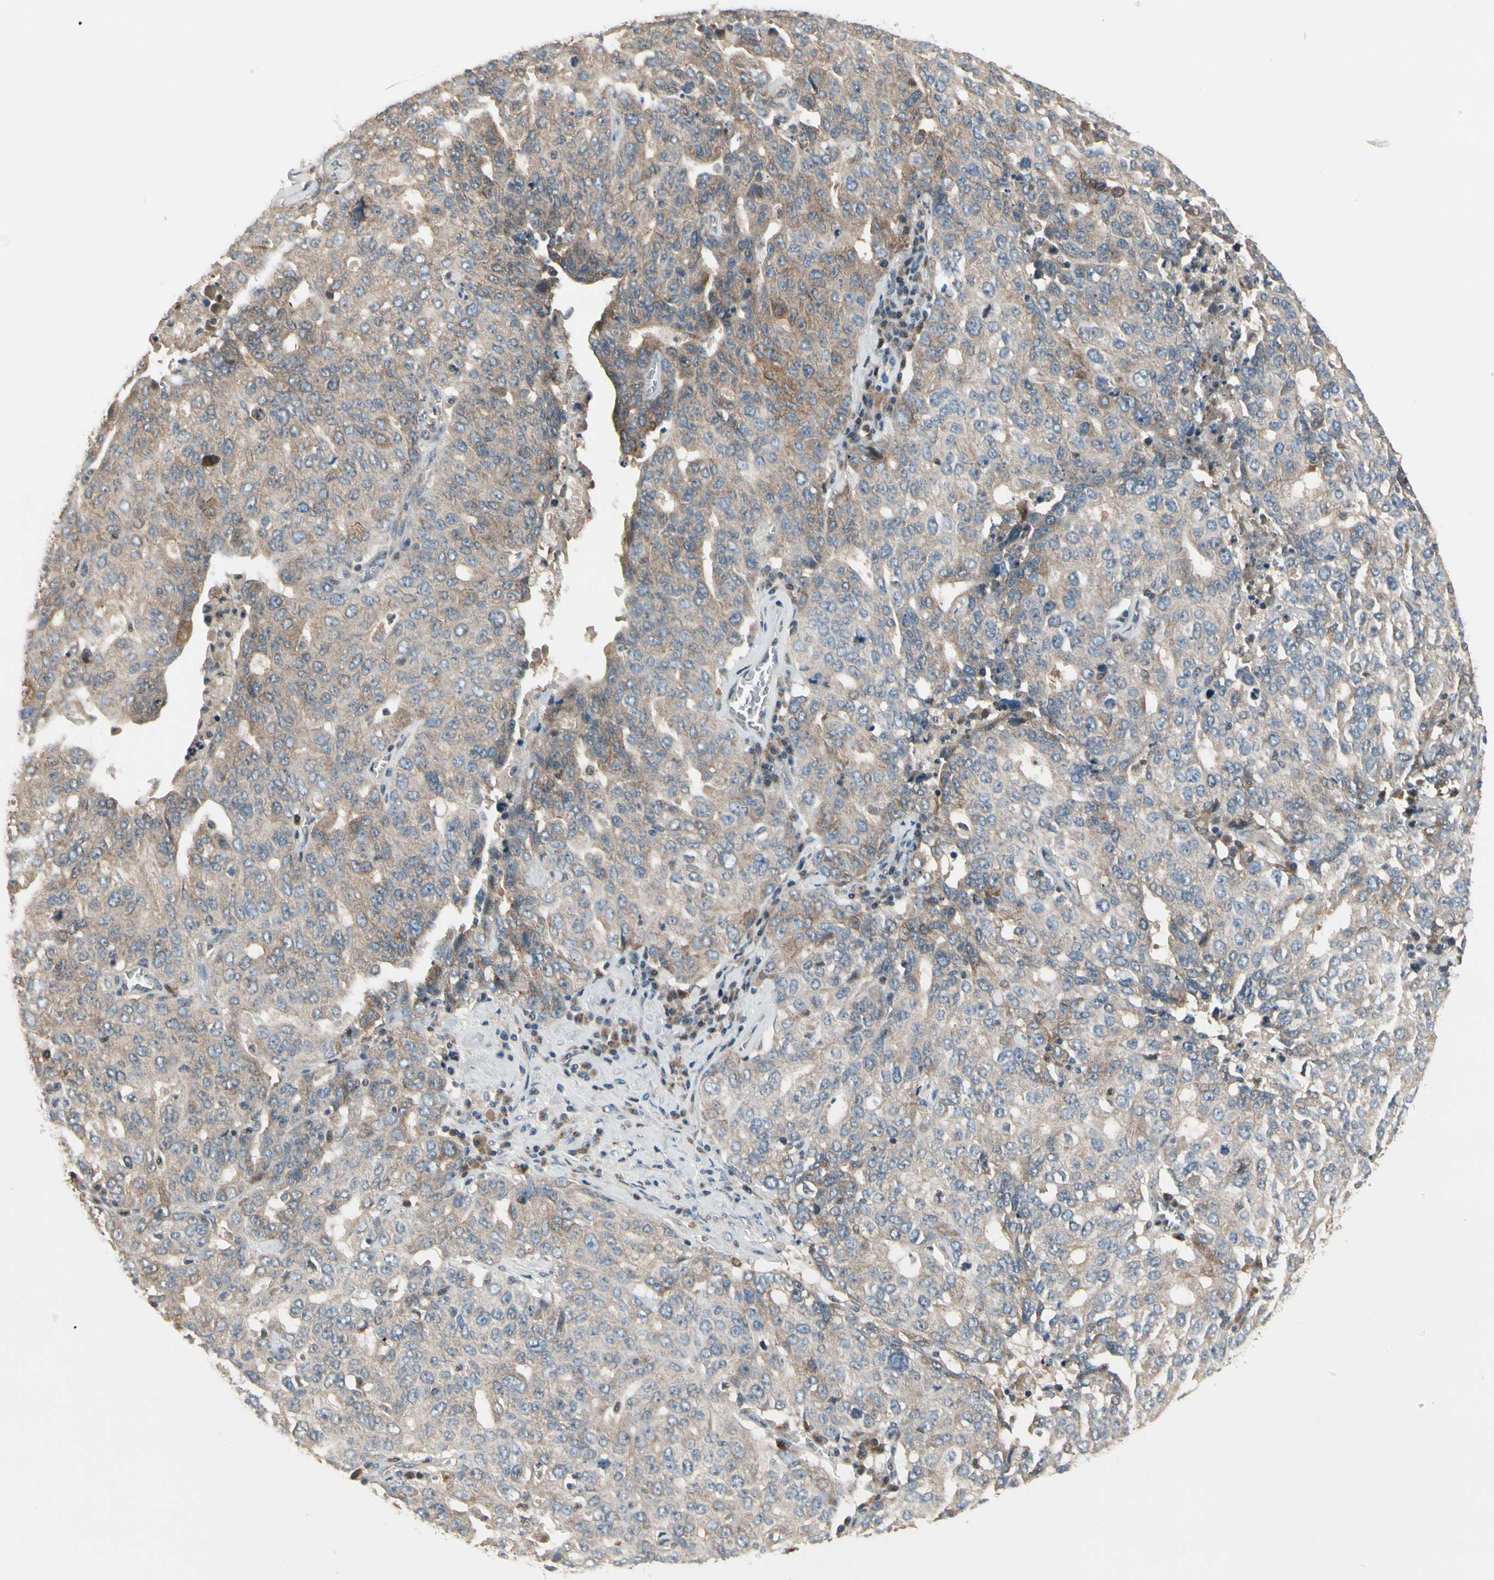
{"staining": {"intensity": "moderate", "quantity": "25%-75%", "location": "cytoplasmic/membranous"}, "tissue": "ovarian cancer", "cell_type": "Tumor cells", "image_type": "cancer", "snomed": [{"axis": "morphology", "description": "Carcinoma, endometroid"}, {"axis": "topography", "description": "Ovary"}], "caption": "Human ovarian cancer (endometroid carcinoma) stained with a protein marker displays moderate staining in tumor cells.", "gene": "CGREF1", "patient": {"sex": "female", "age": 62}}